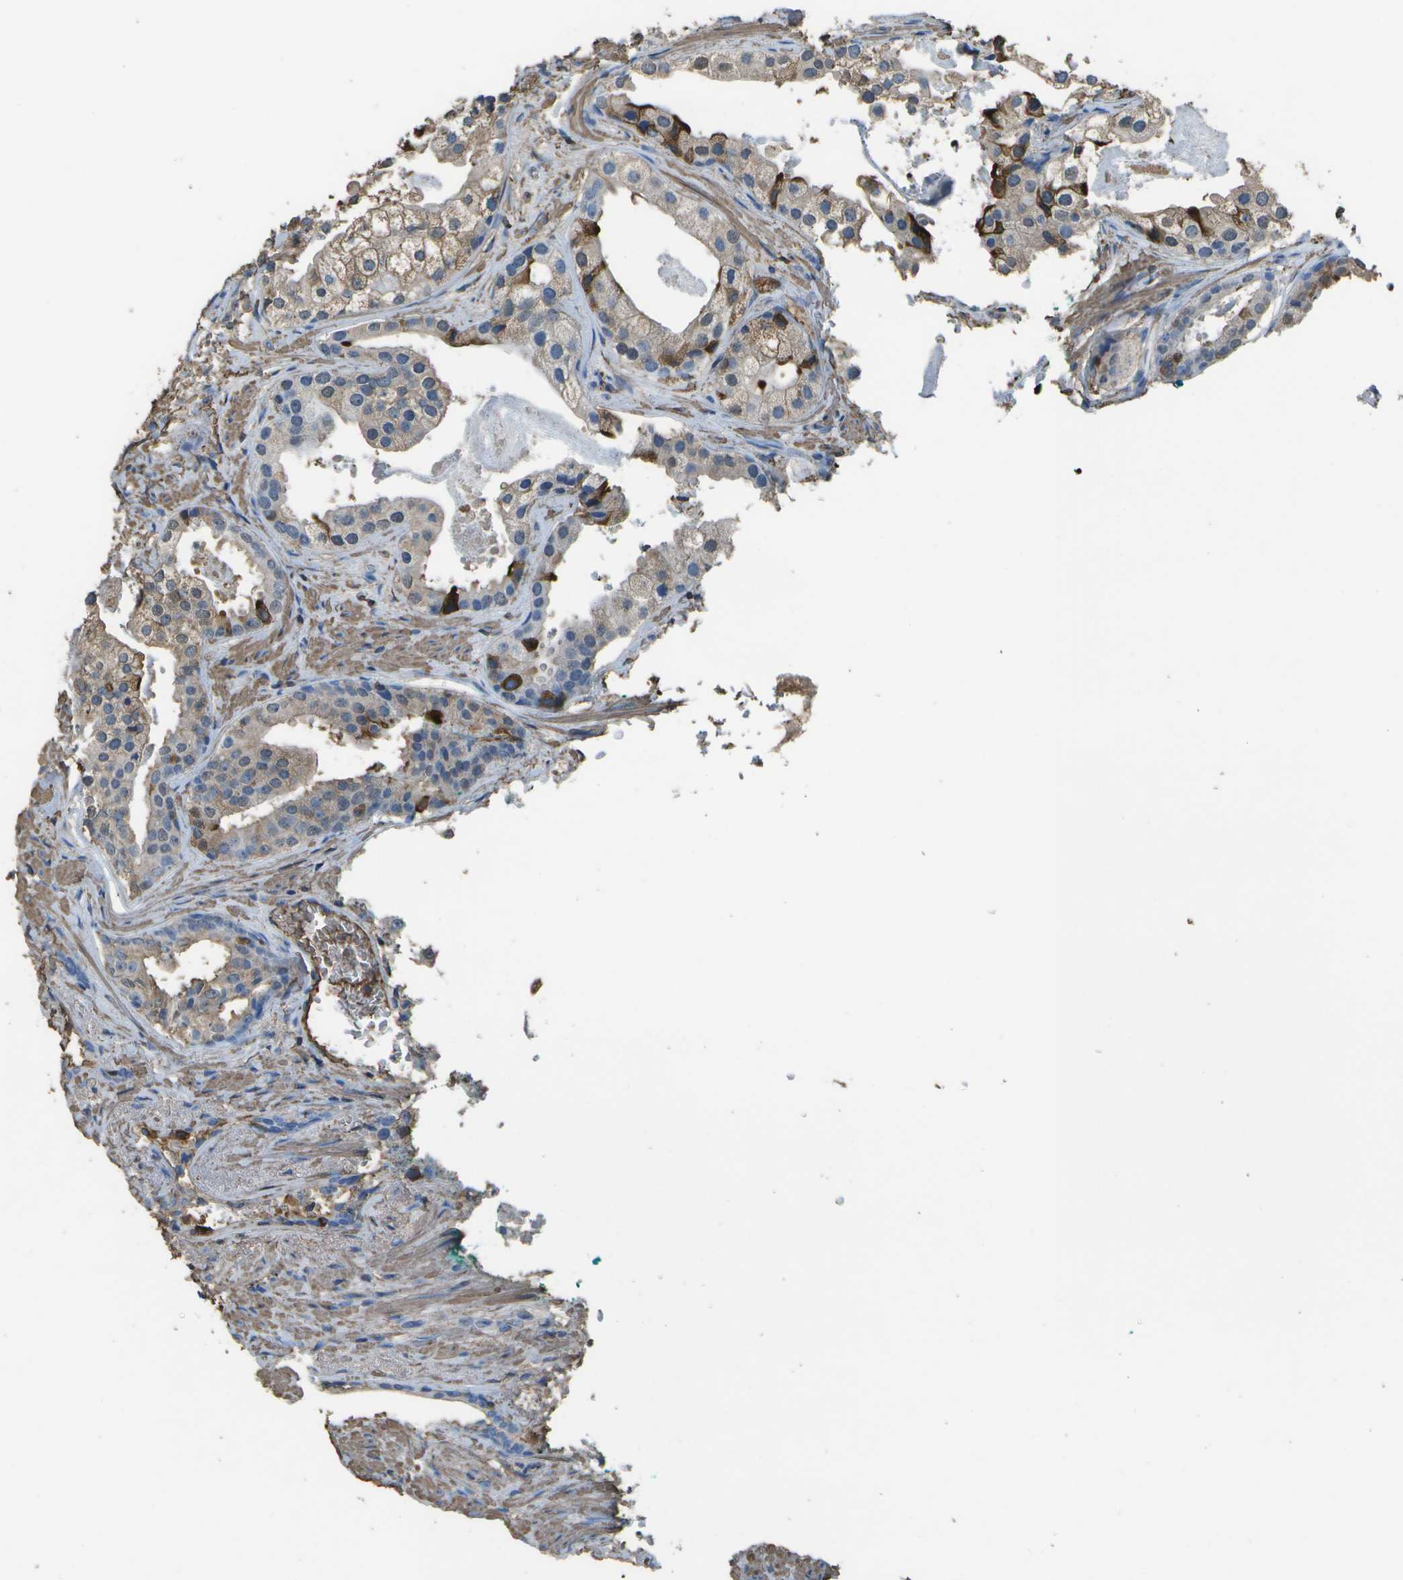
{"staining": {"intensity": "strong", "quantity": "<25%", "location": "cytoplasmic/membranous"}, "tissue": "prostate cancer", "cell_type": "Tumor cells", "image_type": "cancer", "snomed": [{"axis": "morphology", "description": "Adenocarcinoma, High grade"}, {"axis": "topography", "description": "Prostate"}], "caption": "Immunohistochemistry of adenocarcinoma (high-grade) (prostate) reveals medium levels of strong cytoplasmic/membranous staining in about <25% of tumor cells.", "gene": "CYP4F11", "patient": {"sex": "male", "age": 71}}